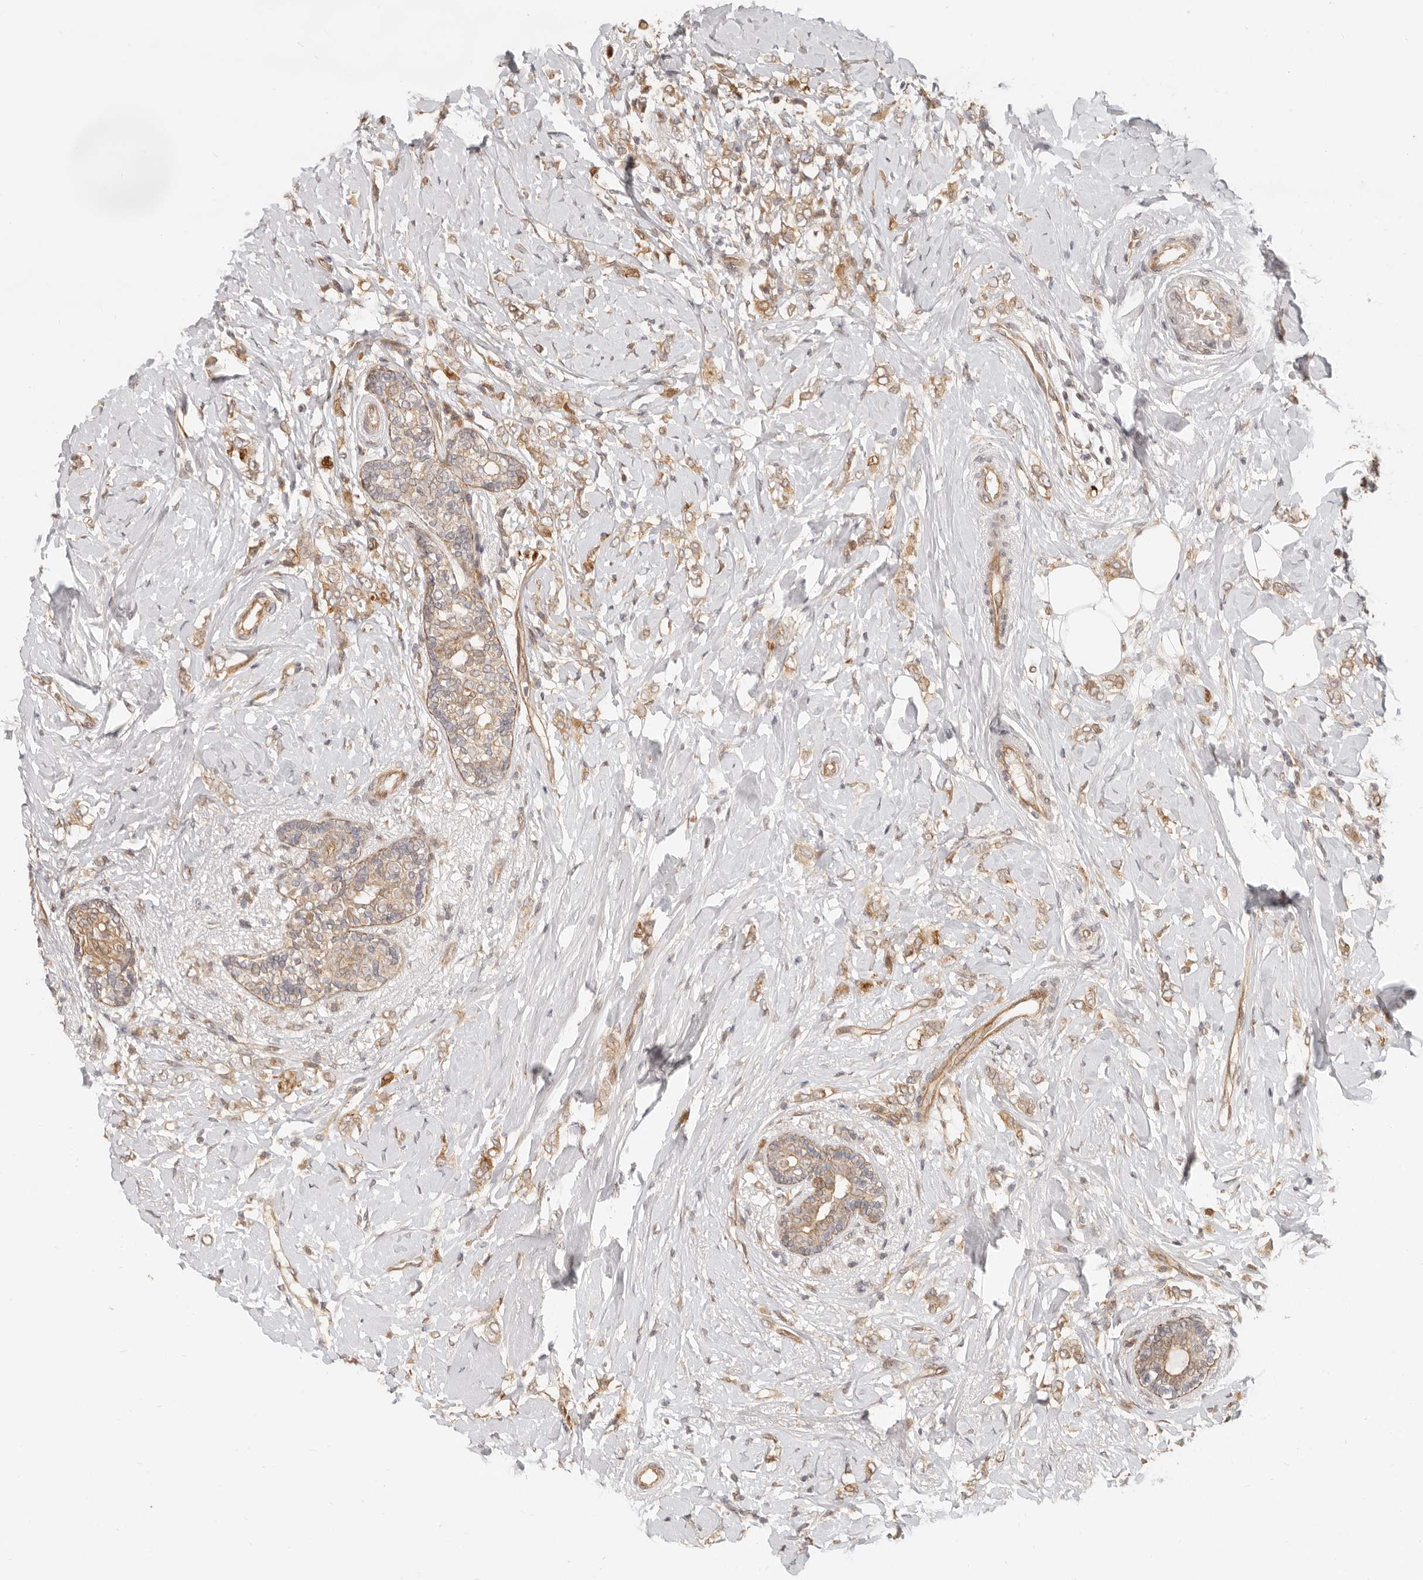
{"staining": {"intensity": "moderate", "quantity": ">75%", "location": "cytoplasmic/membranous"}, "tissue": "breast cancer", "cell_type": "Tumor cells", "image_type": "cancer", "snomed": [{"axis": "morphology", "description": "Normal tissue, NOS"}, {"axis": "morphology", "description": "Lobular carcinoma"}, {"axis": "topography", "description": "Breast"}], "caption": "Immunohistochemistry (IHC) of breast lobular carcinoma shows medium levels of moderate cytoplasmic/membranous positivity in approximately >75% of tumor cells.", "gene": "TUFT1", "patient": {"sex": "female", "age": 47}}